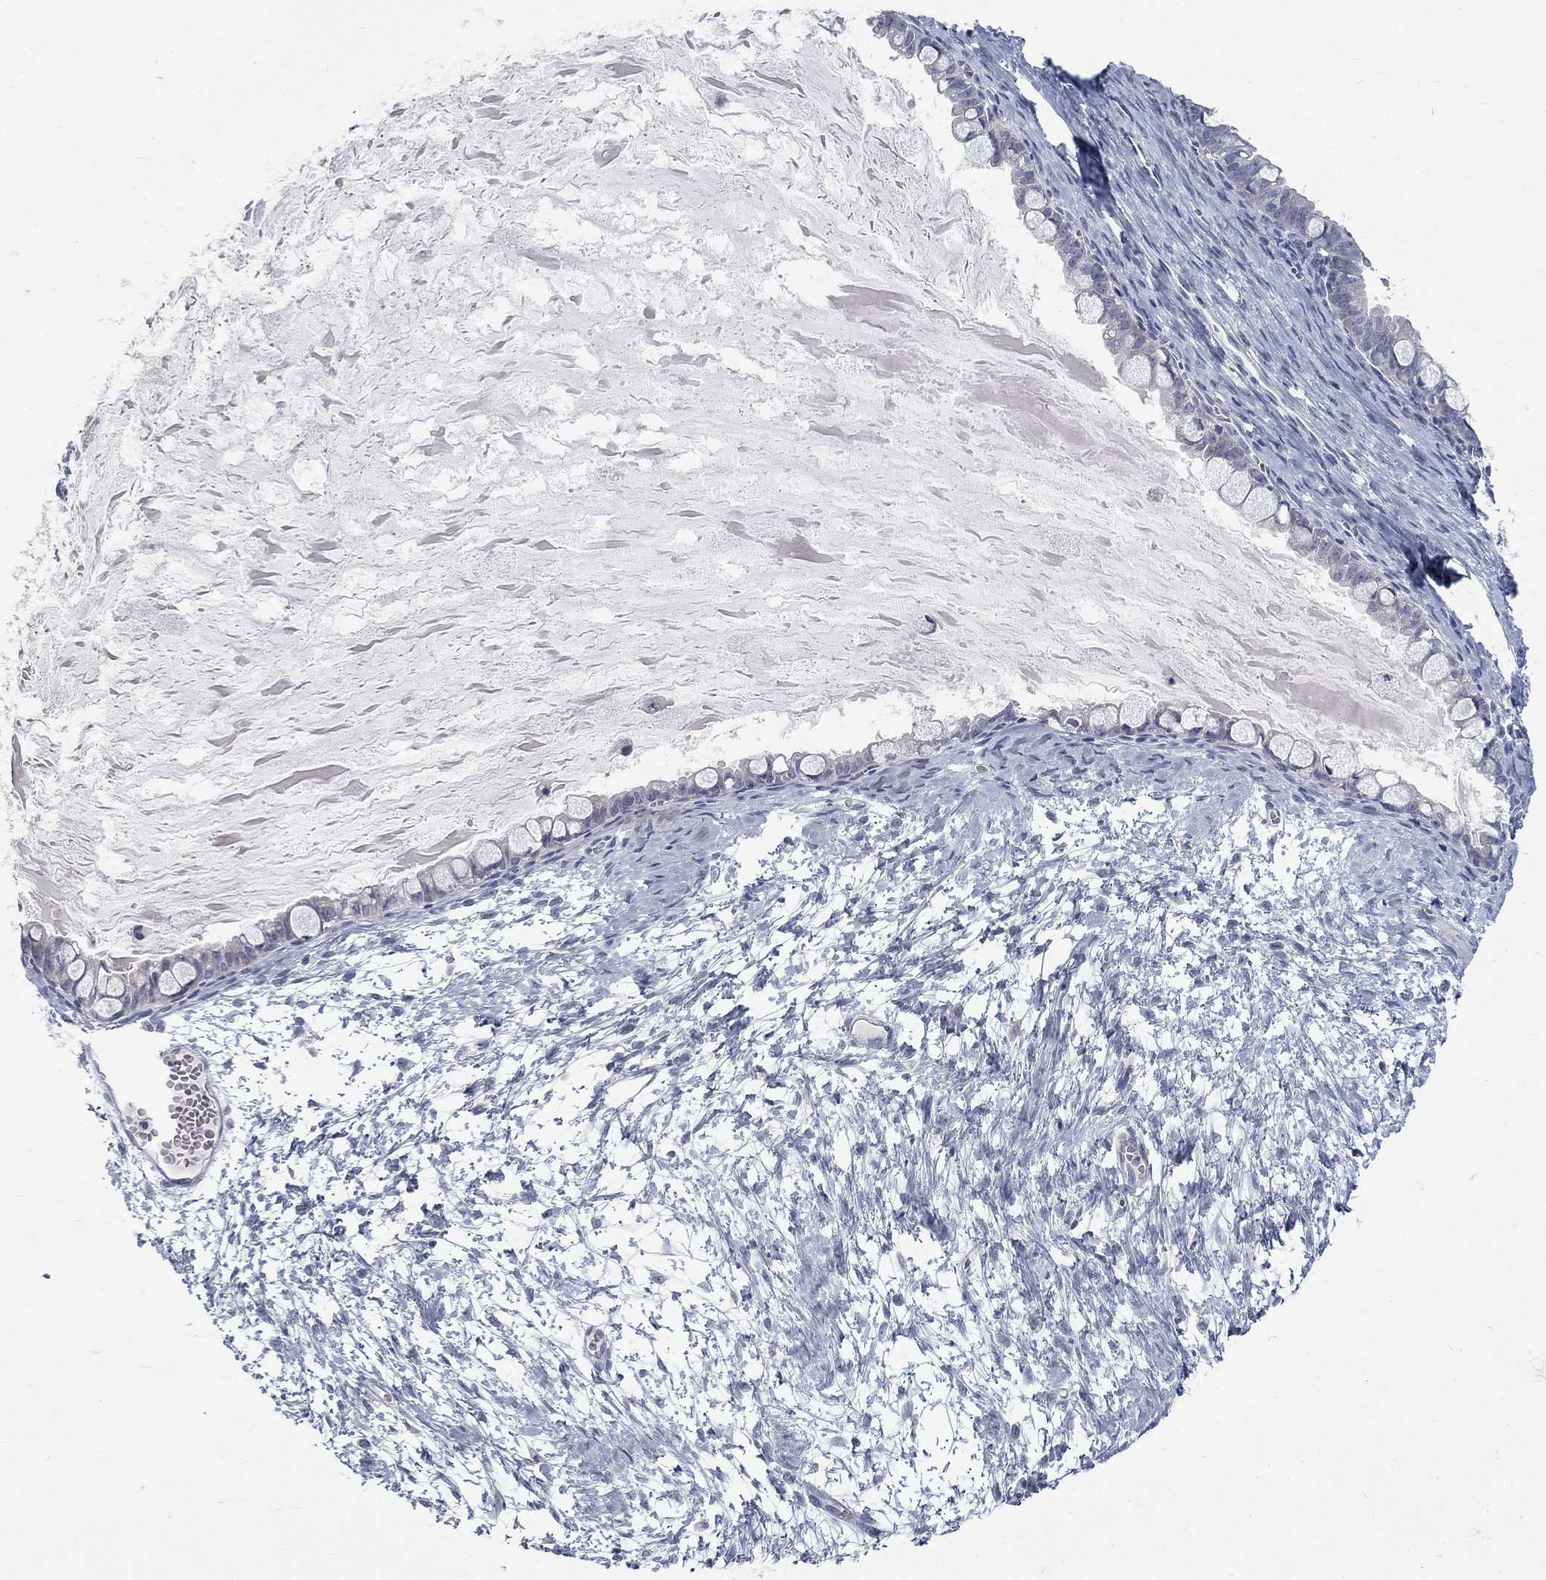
{"staining": {"intensity": "negative", "quantity": "none", "location": "none"}, "tissue": "ovarian cancer", "cell_type": "Tumor cells", "image_type": "cancer", "snomed": [{"axis": "morphology", "description": "Cystadenocarcinoma, mucinous, NOS"}, {"axis": "topography", "description": "Ovary"}], "caption": "This is an immunohistochemistry (IHC) image of human ovarian cancer. There is no expression in tumor cells.", "gene": "ATP1A3", "patient": {"sex": "female", "age": 63}}